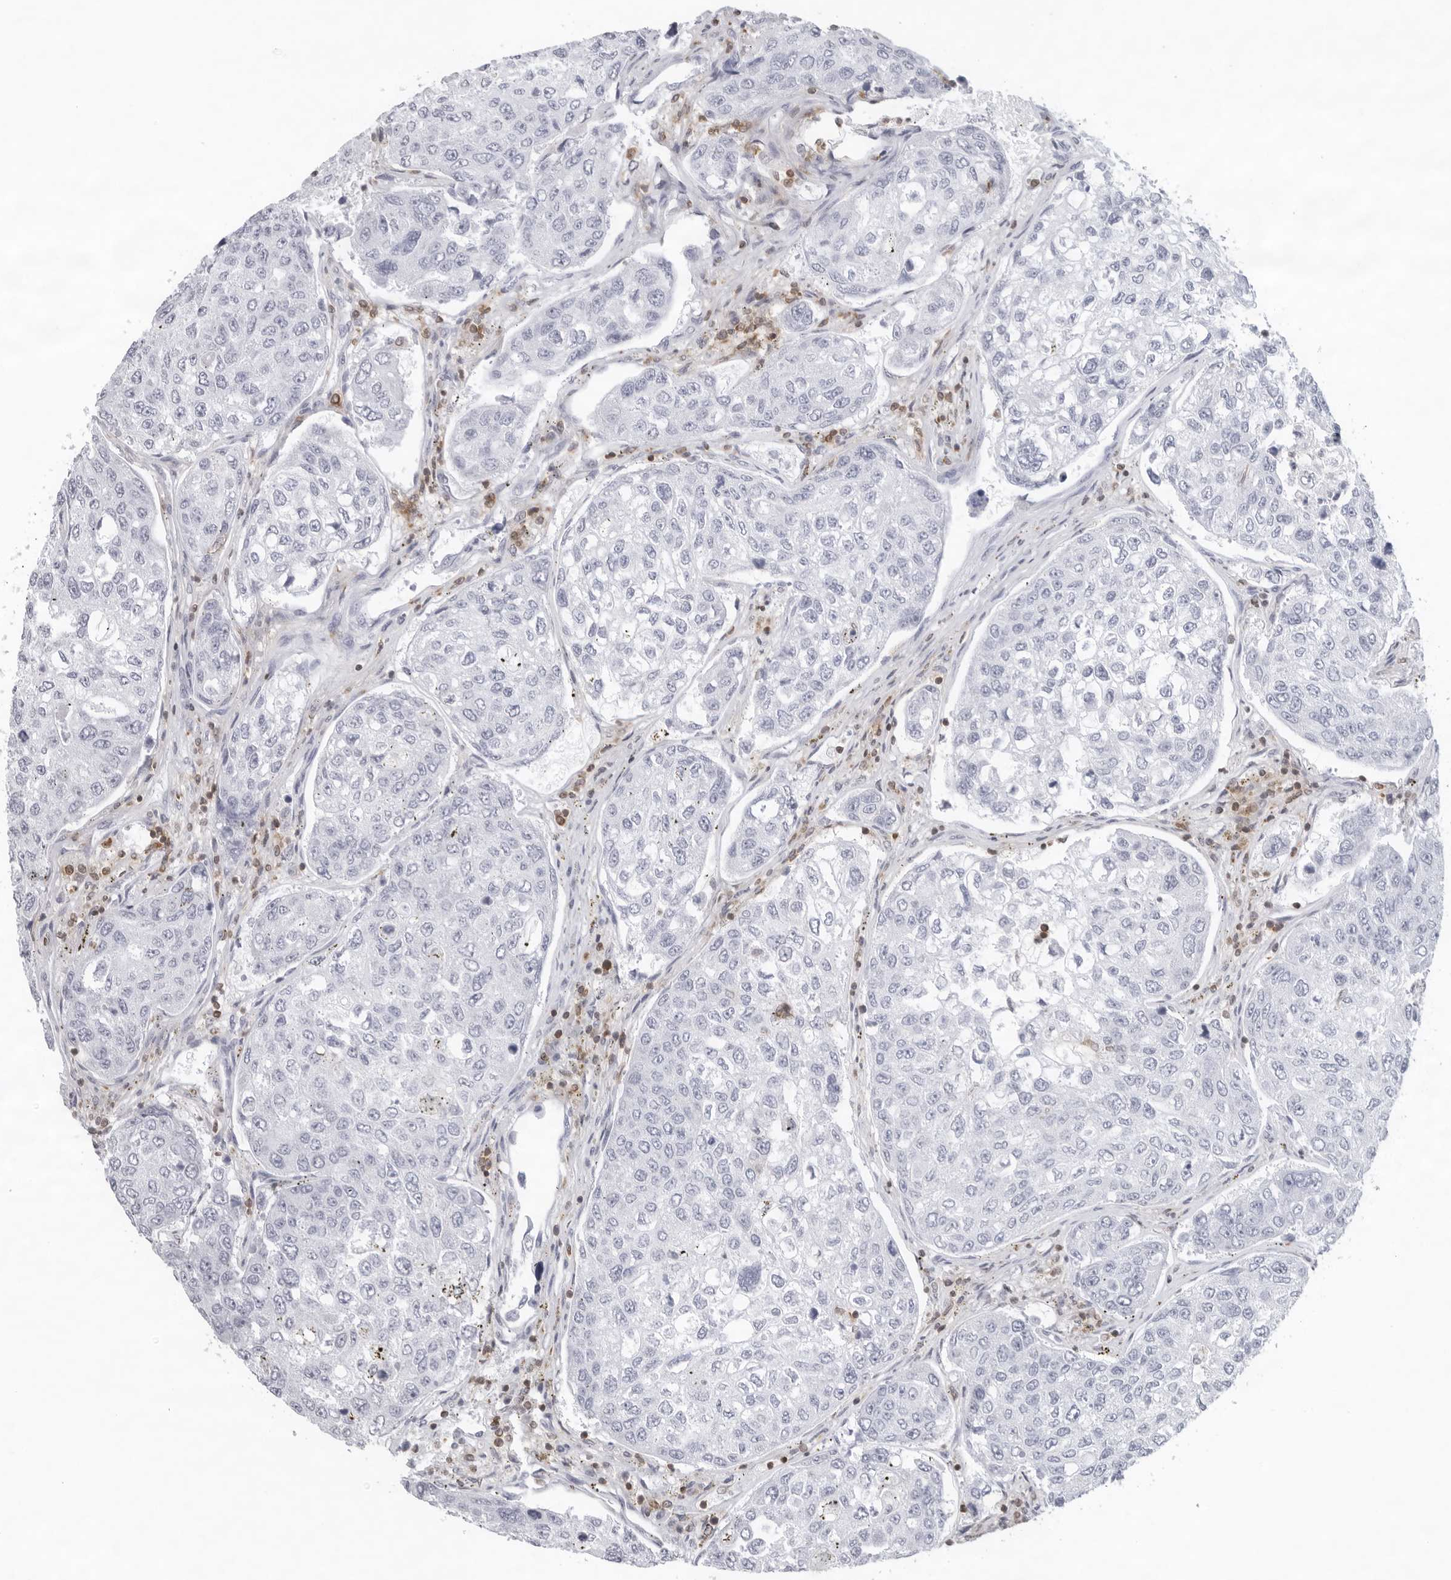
{"staining": {"intensity": "negative", "quantity": "none", "location": "none"}, "tissue": "urothelial cancer", "cell_type": "Tumor cells", "image_type": "cancer", "snomed": [{"axis": "morphology", "description": "Urothelial carcinoma, High grade"}, {"axis": "topography", "description": "Lymph node"}, {"axis": "topography", "description": "Urinary bladder"}], "caption": "Human high-grade urothelial carcinoma stained for a protein using immunohistochemistry (IHC) displays no expression in tumor cells.", "gene": "FMNL1", "patient": {"sex": "male", "age": 51}}